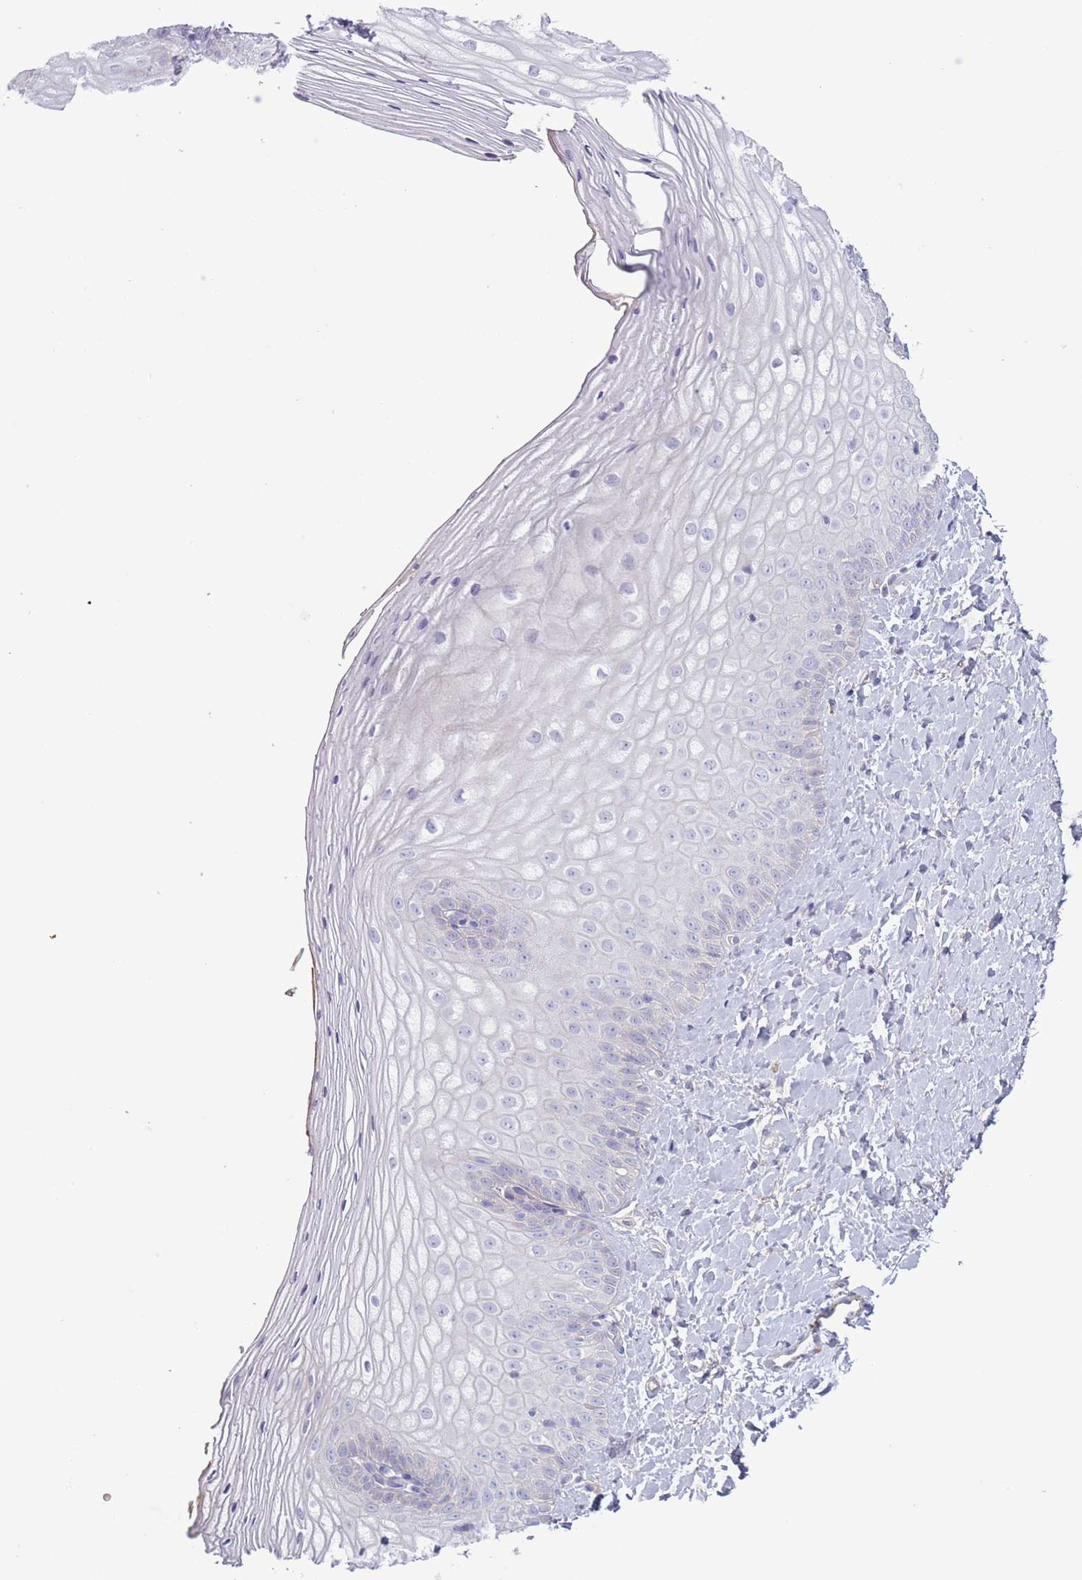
{"staining": {"intensity": "negative", "quantity": "none", "location": "none"}, "tissue": "vagina", "cell_type": "Squamous epithelial cells", "image_type": "normal", "snomed": [{"axis": "morphology", "description": "Normal tissue, NOS"}, {"axis": "topography", "description": "Vagina"}], "caption": "Protein analysis of benign vagina reveals no significant staining in squamous epithelial cells.", "gene": "CFH", "patient": {"sex": "female", "age": 65}}